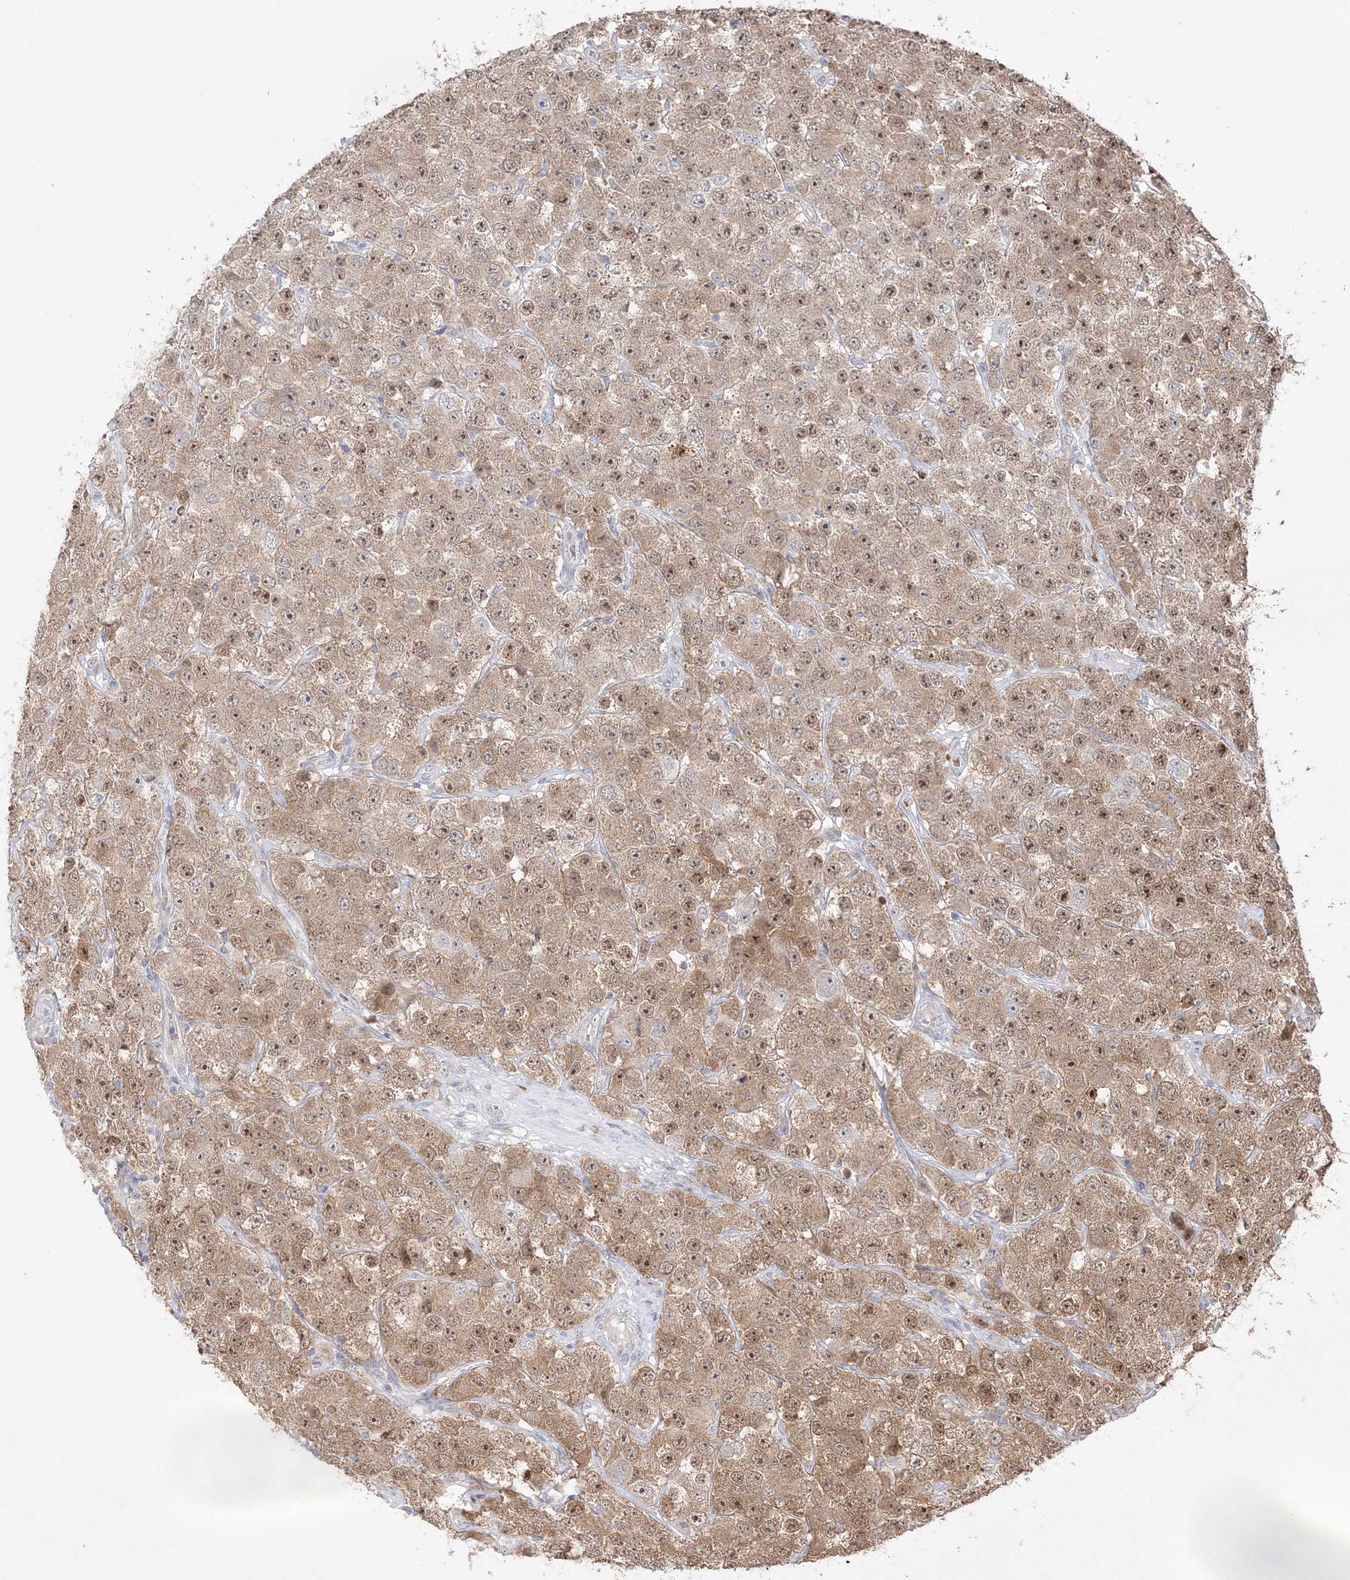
{"staining": {"intensity": "moderate", "quantity": ">75%", "location": "cytoplasmic/membranous,nuclear"}, "tissue": "testis cancer", "cell_type": "Tumor cells", "image_type": "cancer", "snomed": [{"axis": "morphology", "description": "Seminoma, NOS"}, {"axis": "topography", "description": "Testis"}], "caption": "Immunohistochemical staining of human testis seminoma reveals medium levels of moderate cytoplasmic/membranous and nuclear staining in about >75% of tumor cells.", "gene": "CLNK", "patient": {"sex": "male", "age": 28}}